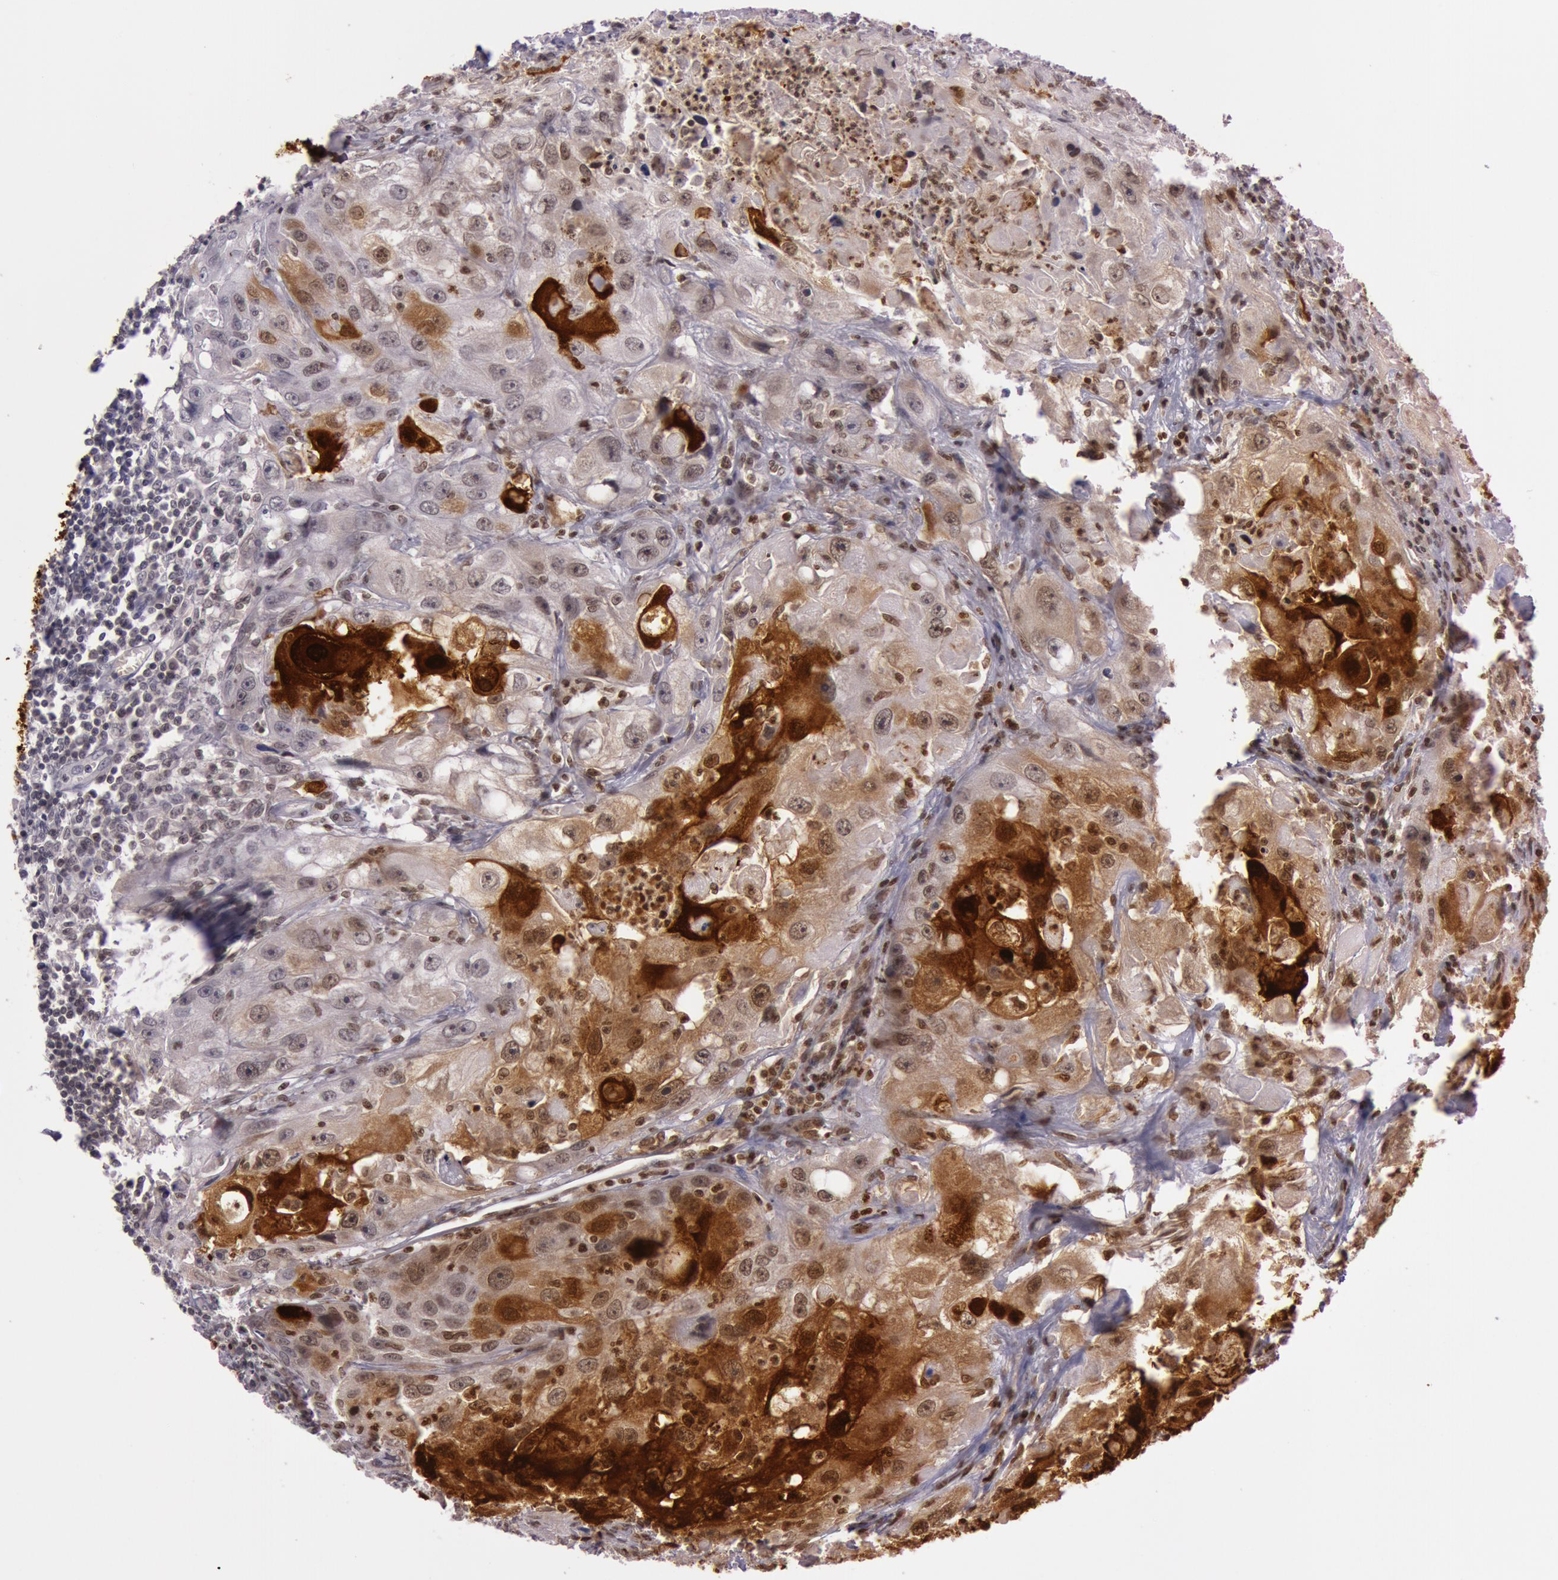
{"staining": {"intensity": "moderate", "quantity": ">75%", "location": "cytoplasmic/membranous,nuclear"}, "tissue": "head and neck cancer", "cell_type": "Tumor cells", "image_type": "cancer", "snomed": [{"axis": "morphology", "description": "Squamous cell carcinoma, NOS"}, {"axis": "topography", "description": "Head-Neck"}], "caption": "Tumor cells exhibit moderate cytoplasmic/membranous and nuclear expression in approximately >75% of cells in head and neck cancer (squamous cell carcinoma).", "gene": "S100A7", "patient": {"sex": "male", "age": 64}}